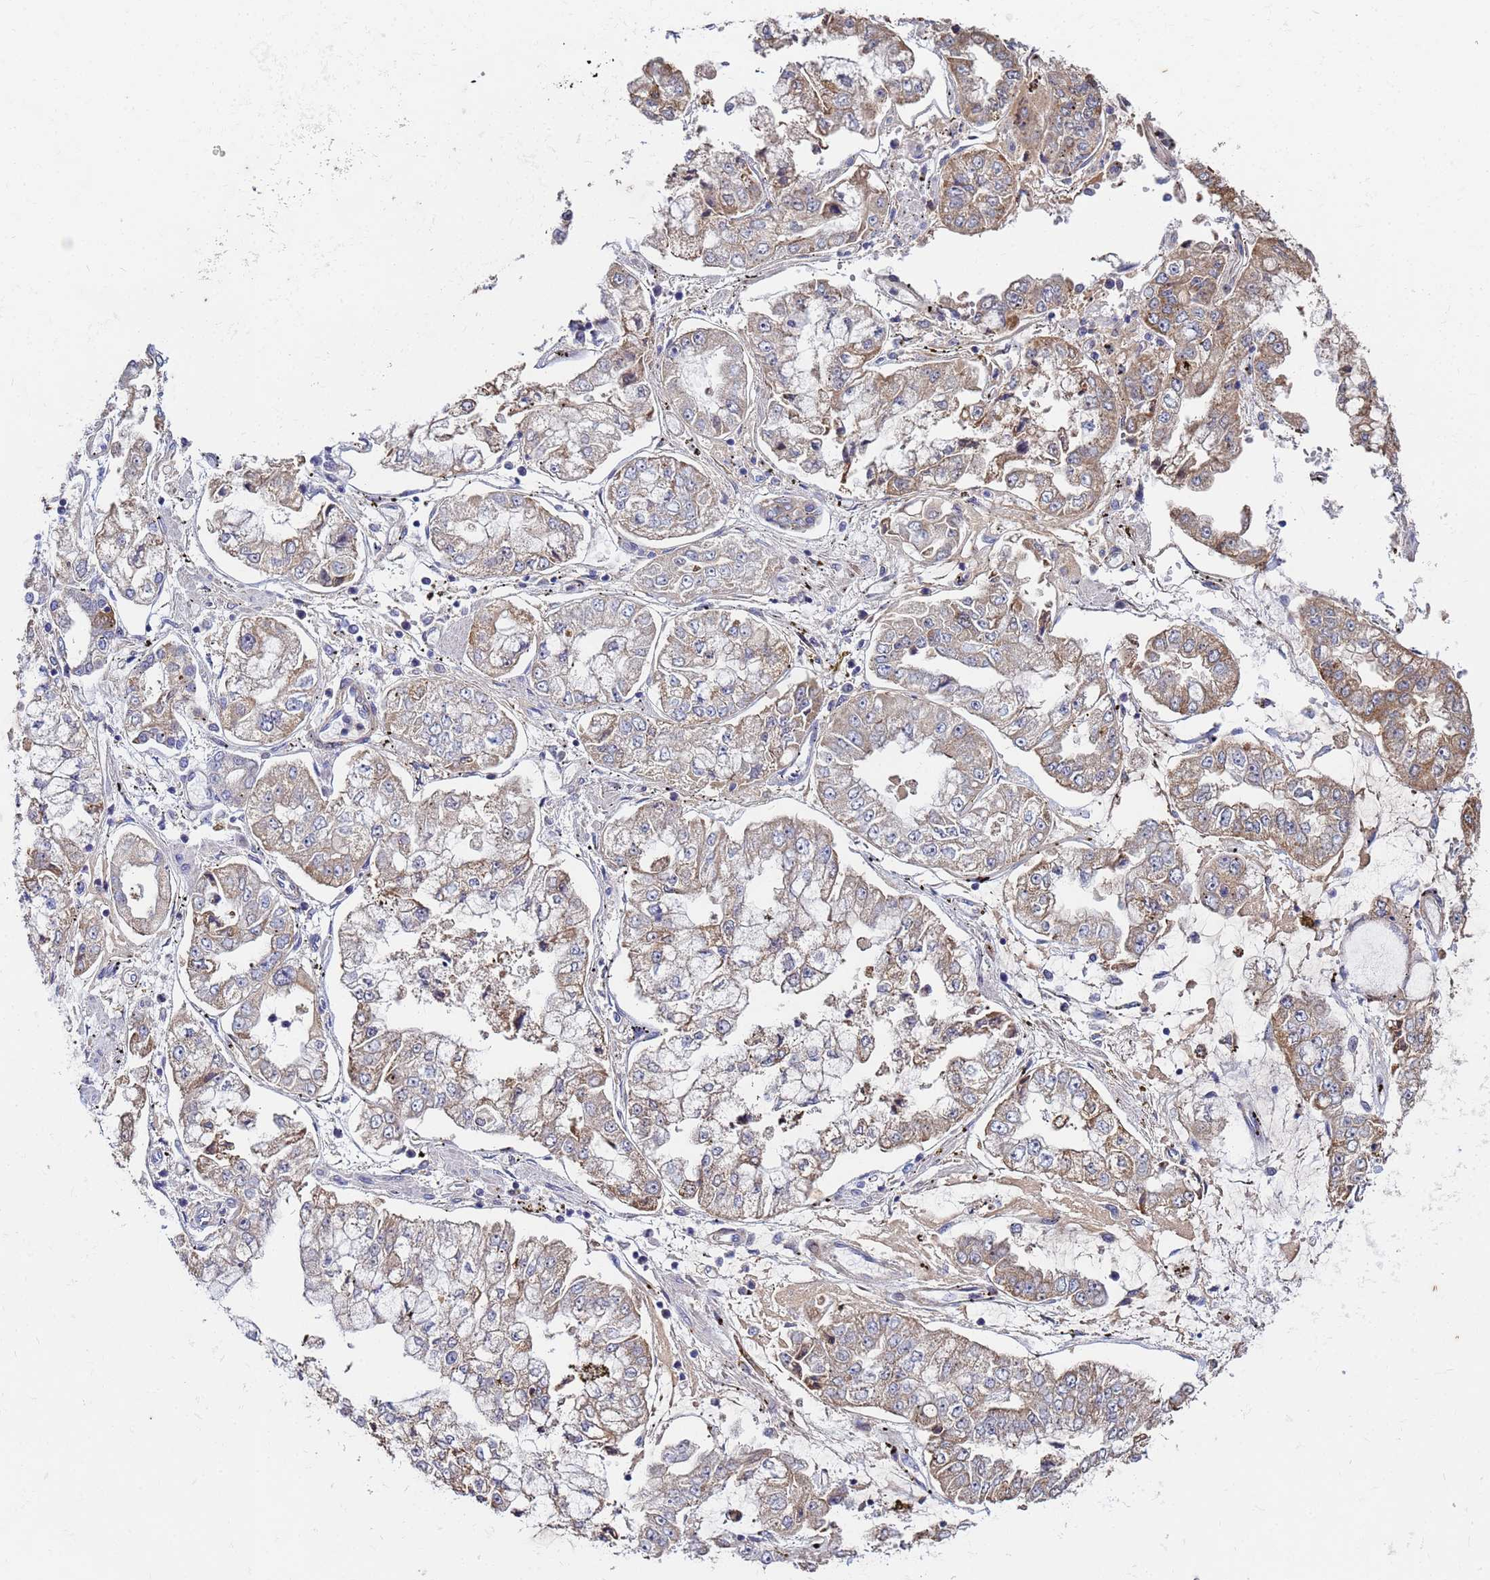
{"staining": {"intensity": "moderate", "quantity": "<25%", "location": "cytoplasmic/membranous"}, "tissue": "stomach cancer", "cell_type": "Tumor cells", "image_type": "cancer", "snomed": [{"axis": "morphology", "description": "Adenocarcinoma, NOS"}, {"axis": "topography", "description": "Stomach"}], "caption": "Immunohistochemistry histopathology image of human stomach adenocarcinoma stained for a protein (brown), which demonstrates low levels of moderate cytoplasmic/membranous staining in about <25% of tumor cells.", "gene": "C5orf34", "patient": {"sex": "male", "age": 76}}